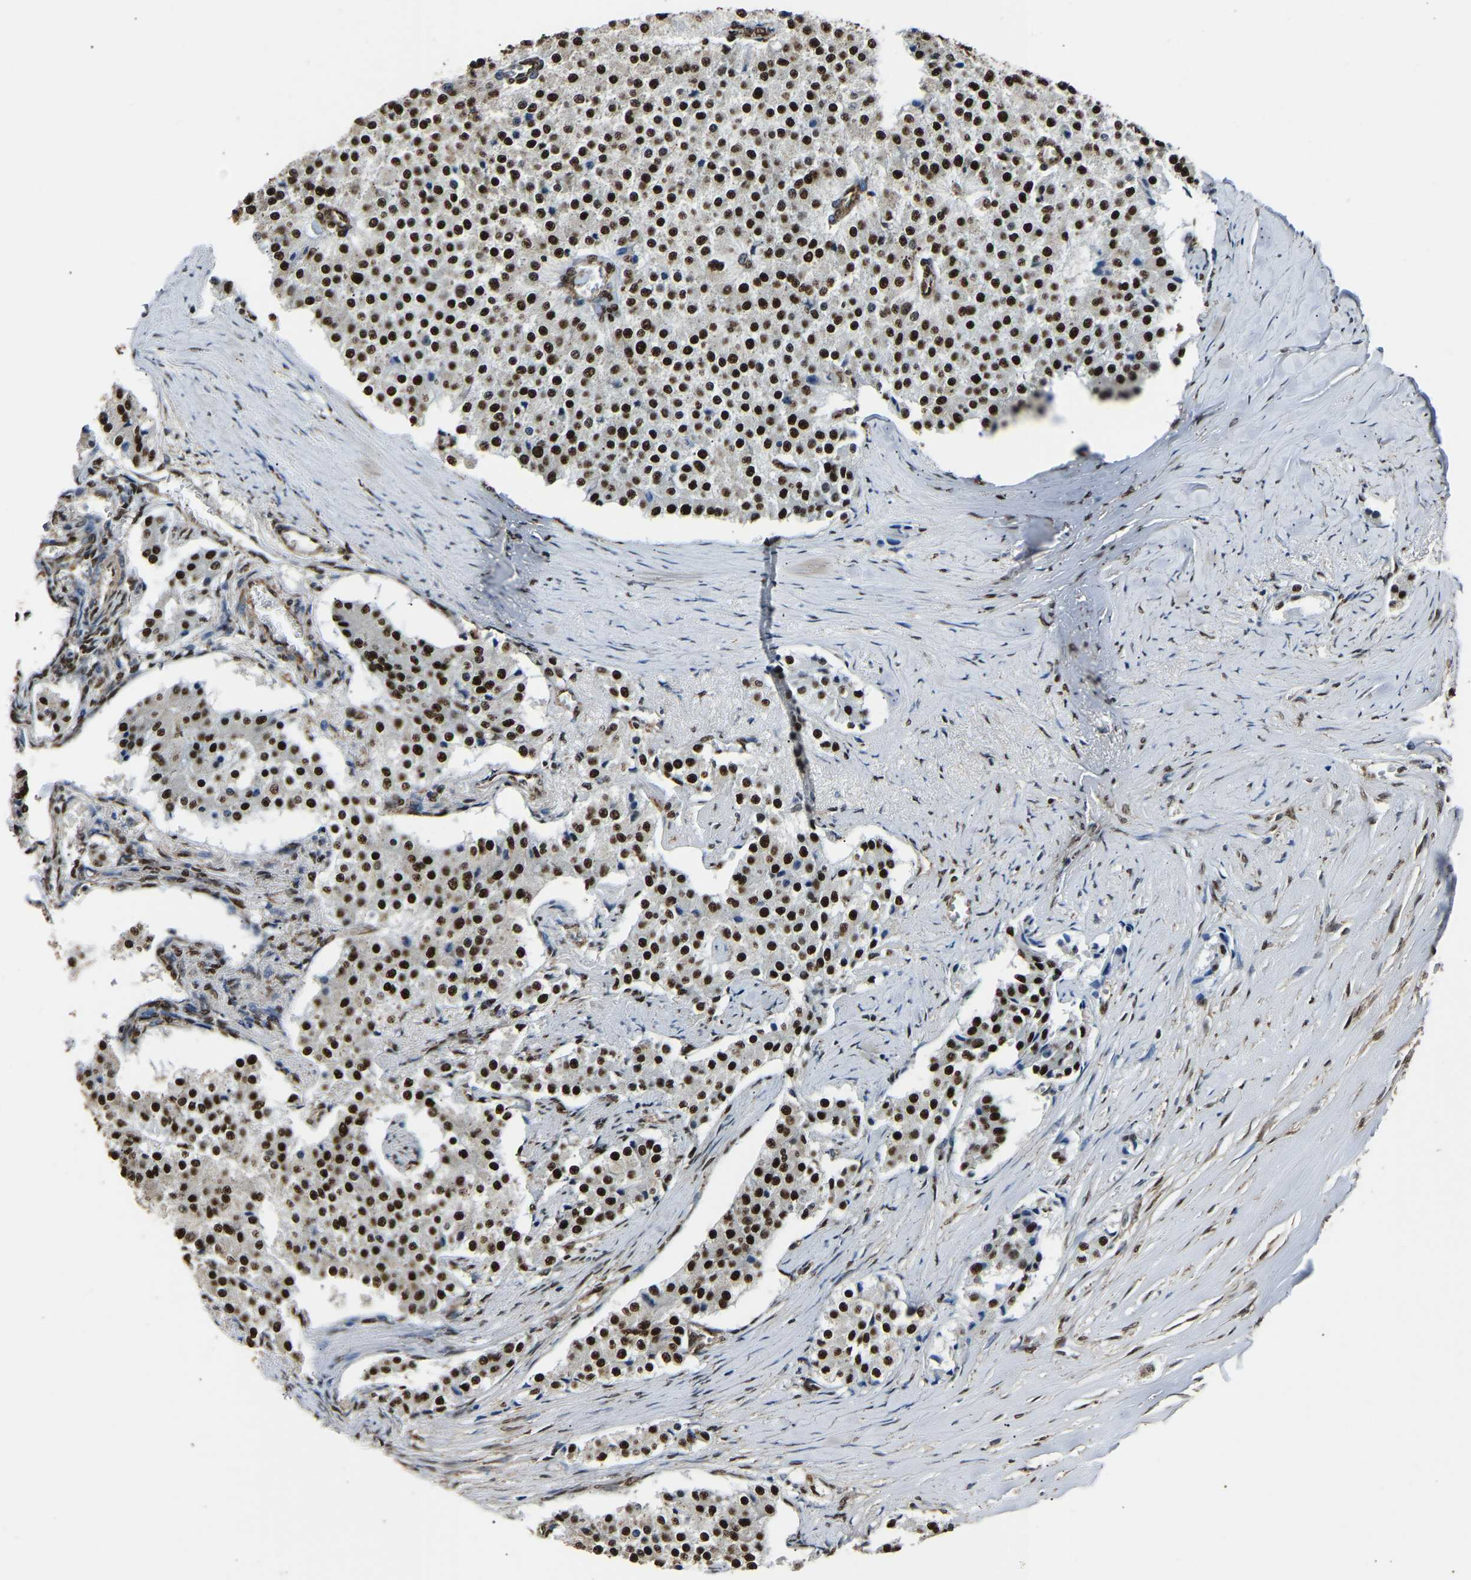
{"staining": {"intensity": "strong", "quantity": ">75%", "location": "nuclear"}, "tissue": "carcinoid", "cell_type": "Tumor cells", "image_type": "cancer", "snomed": [{"axis": "morphology", "description": "Carcinoid, malignant, NOS"}, {"axis": "topography", "description": "Colon"}], "caption": "The image shows a brown stain indicating the presence of a protein in the nuclear of tumor cells in carcinoid (malignant). Immunohistochemistry stains the protein in brown and the nuclei are stained blue.", "gene": "SAFB", "patient": {"sex": "female", "age": 52}}